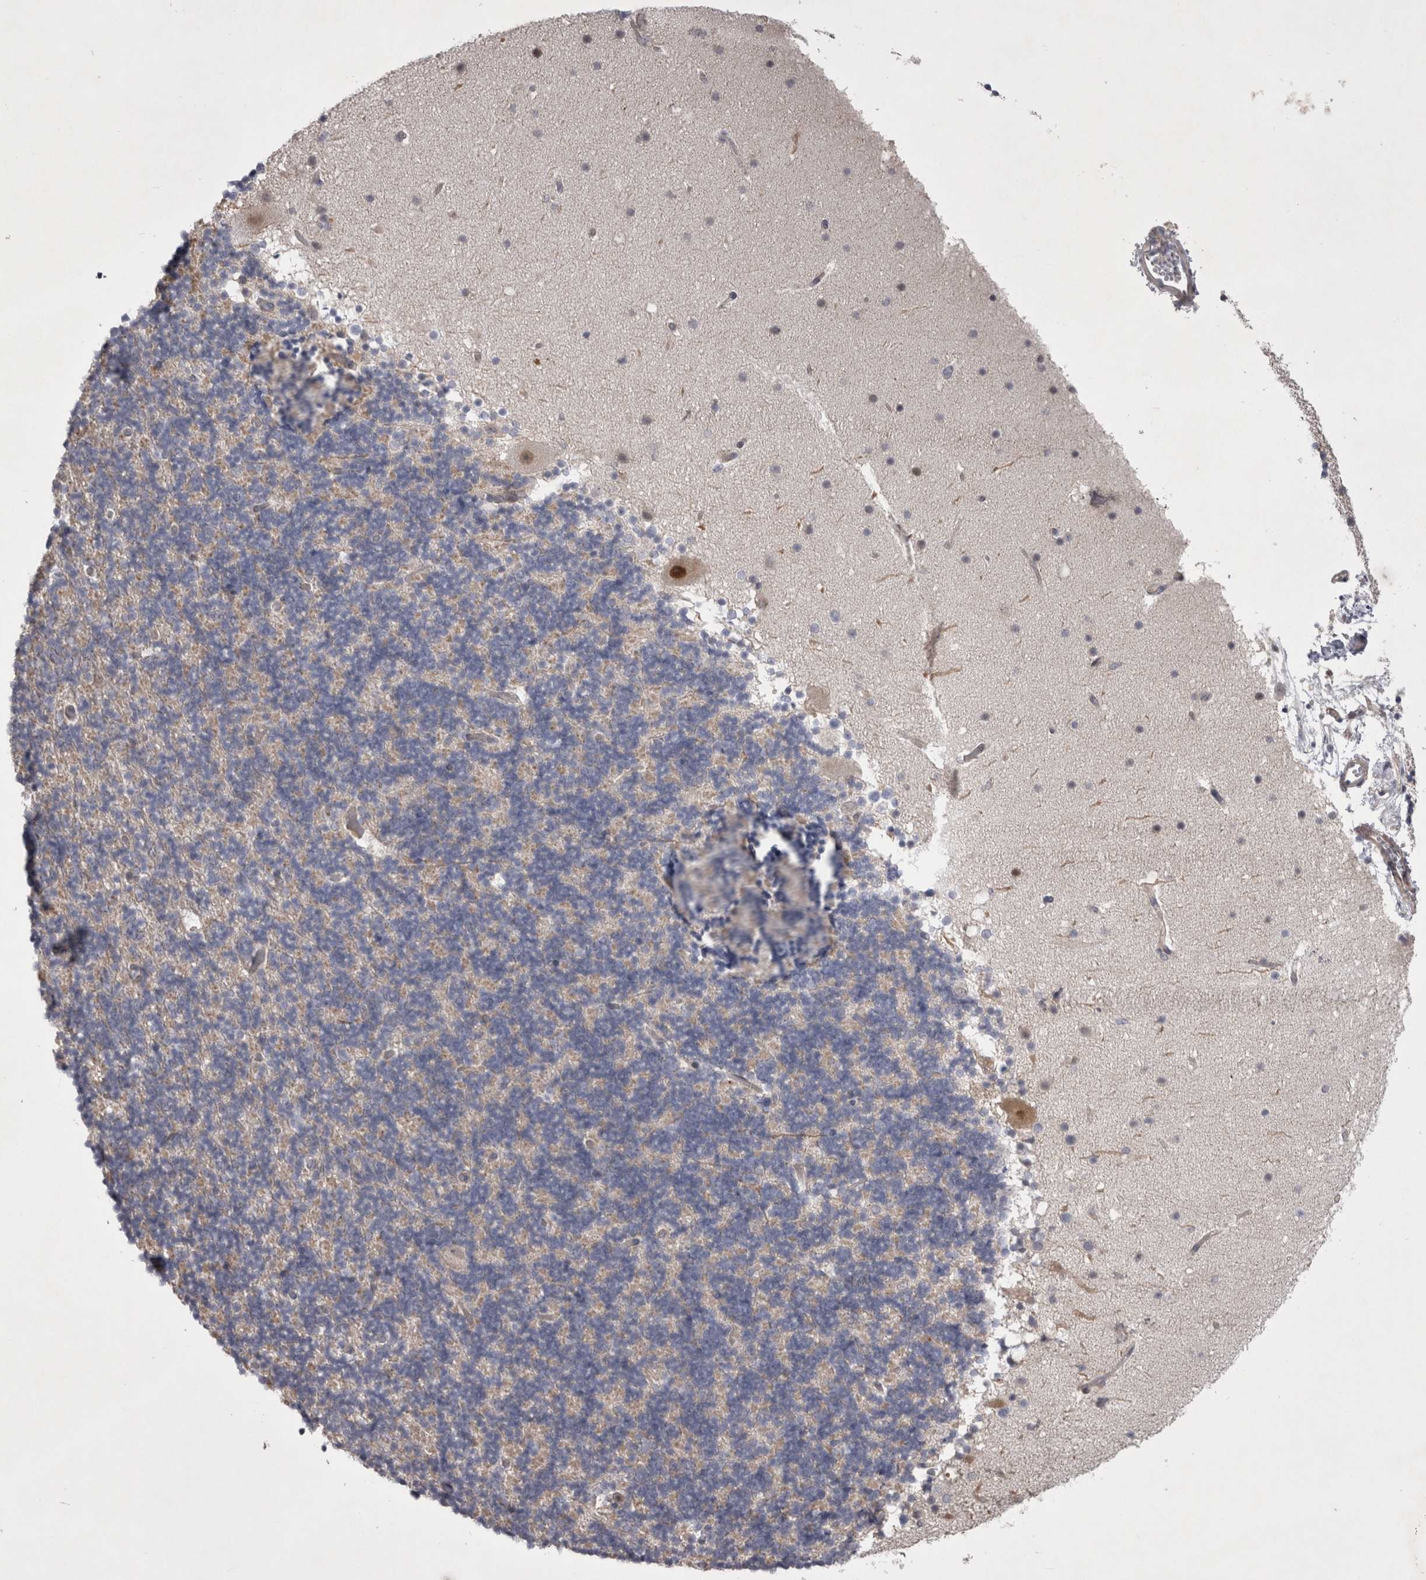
{"staining": {"intensity": "weak", "quantity": "25%-75%", "location": "cytoplasmic/membranous"}, "tissue": "cerebellum", "cell_type": "Cells in granular layer", "image_type": "normal", "snomed": [{"axis": "morphology", "description": "Normal tissue, NOS"}, {"axis": "topography", "description": "Cerebellum"}], "caption": "Protein staining of normal cerebellum shows weak cytoplasmic/membranous expression in approximately 25%-75% of cells in granular layer.", "gene": "NENF", "patient": {"sex": "male", "age": 57}}